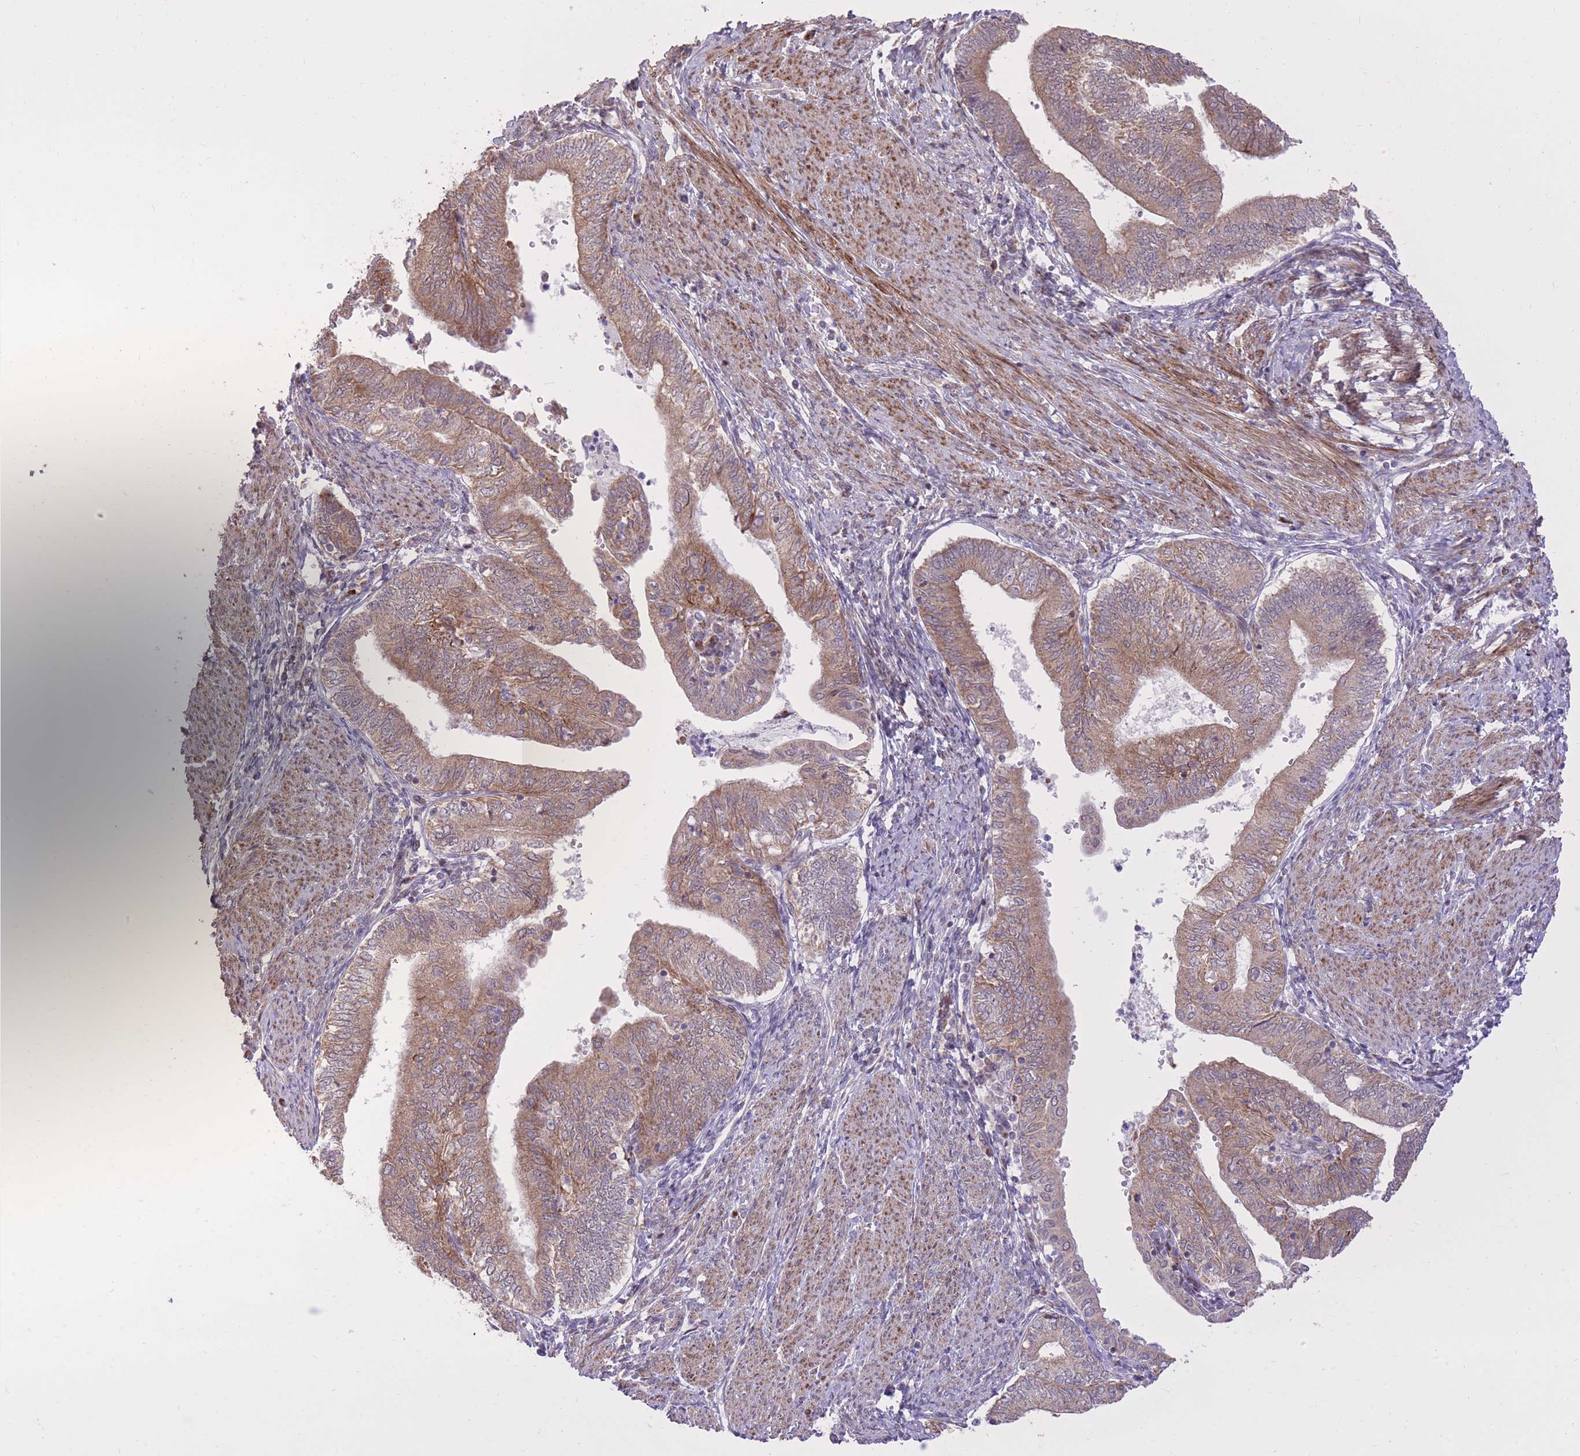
{"staining": {"intensity": "weak", "quantity": ">75%", "location": "cytoplasmic/membranous"}, "tissue": "endometrial cancer", "cell_type": "Tumor cells", "image_type": "cancer", "snomed": [{"axis": "morphology", "description": "Adenocarcinoma, NOS"}, {"axis": "topography", "description": "Endometrium"}], "caption": "A high-resolution histopathology image shows immunohistochemistry (IHC) staining of endometrial cancer (adenocarcinoma), which shows weak cytoplasmic/membranous staining in approximately >75% of tumor cells.", "gene": "SLC4A4", "patient": {"sex": "female", "age": 66}}